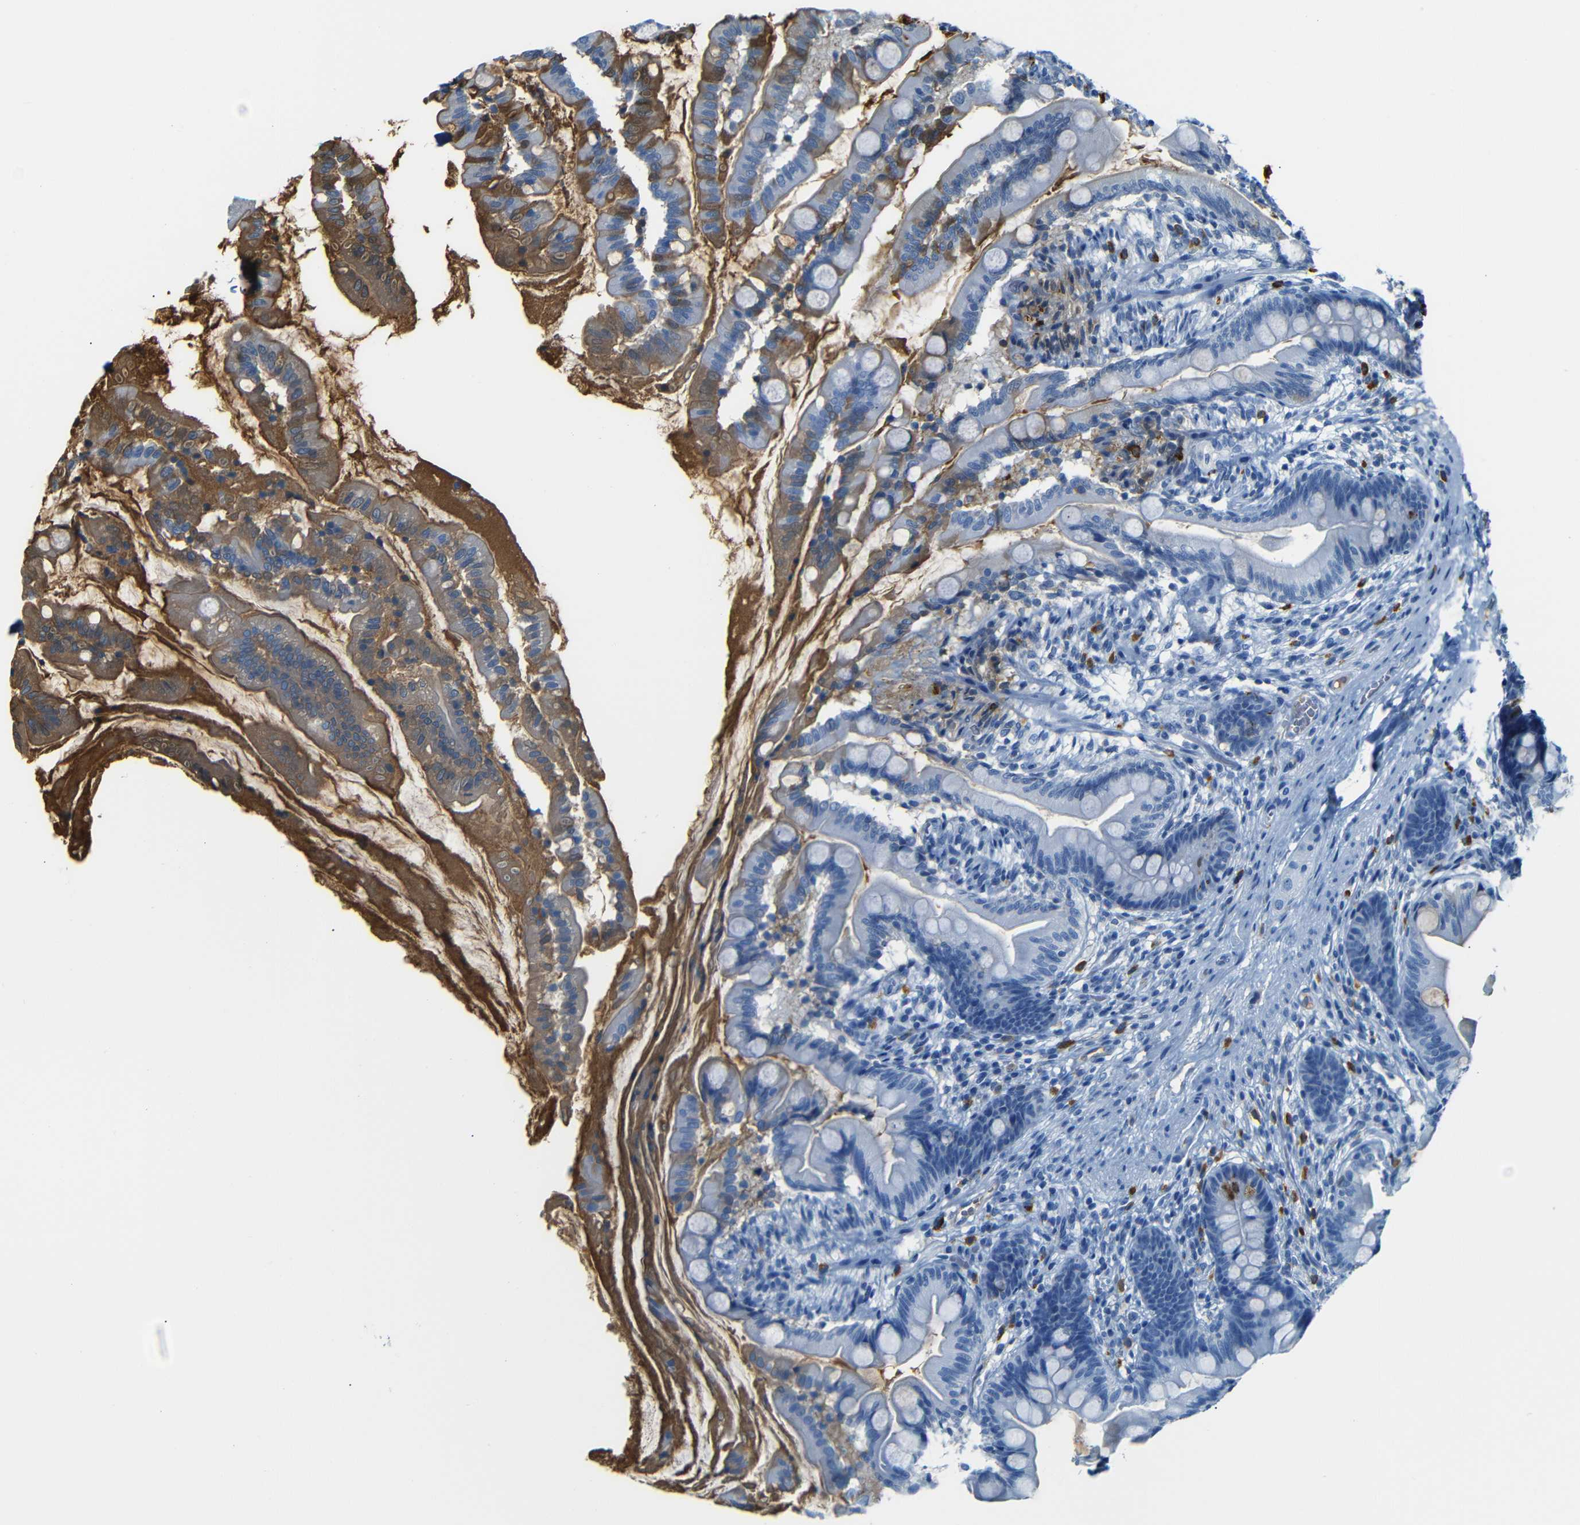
{"staining": {"intensity": "strong", "quantity": "<25%", "location": "cytoplasmic/membranous"}, "tissue": "small intestine", "cell_type": "Glandular cells", "image_type": "normal", "snomed": [{"axis": "morphology", "description": "Normal tissue, NOS"}, {"axis": "topography", "description": "Small intestine"}], "caption": "Immunohistochemistry (IHC) of normal human small intestine exhibits medium levels of strong cytoplasmic/membranous expression in approximately <25% of glandular cells.", "gene": "SERPINA1", "patient": {"sex": "female", "age": 56}}